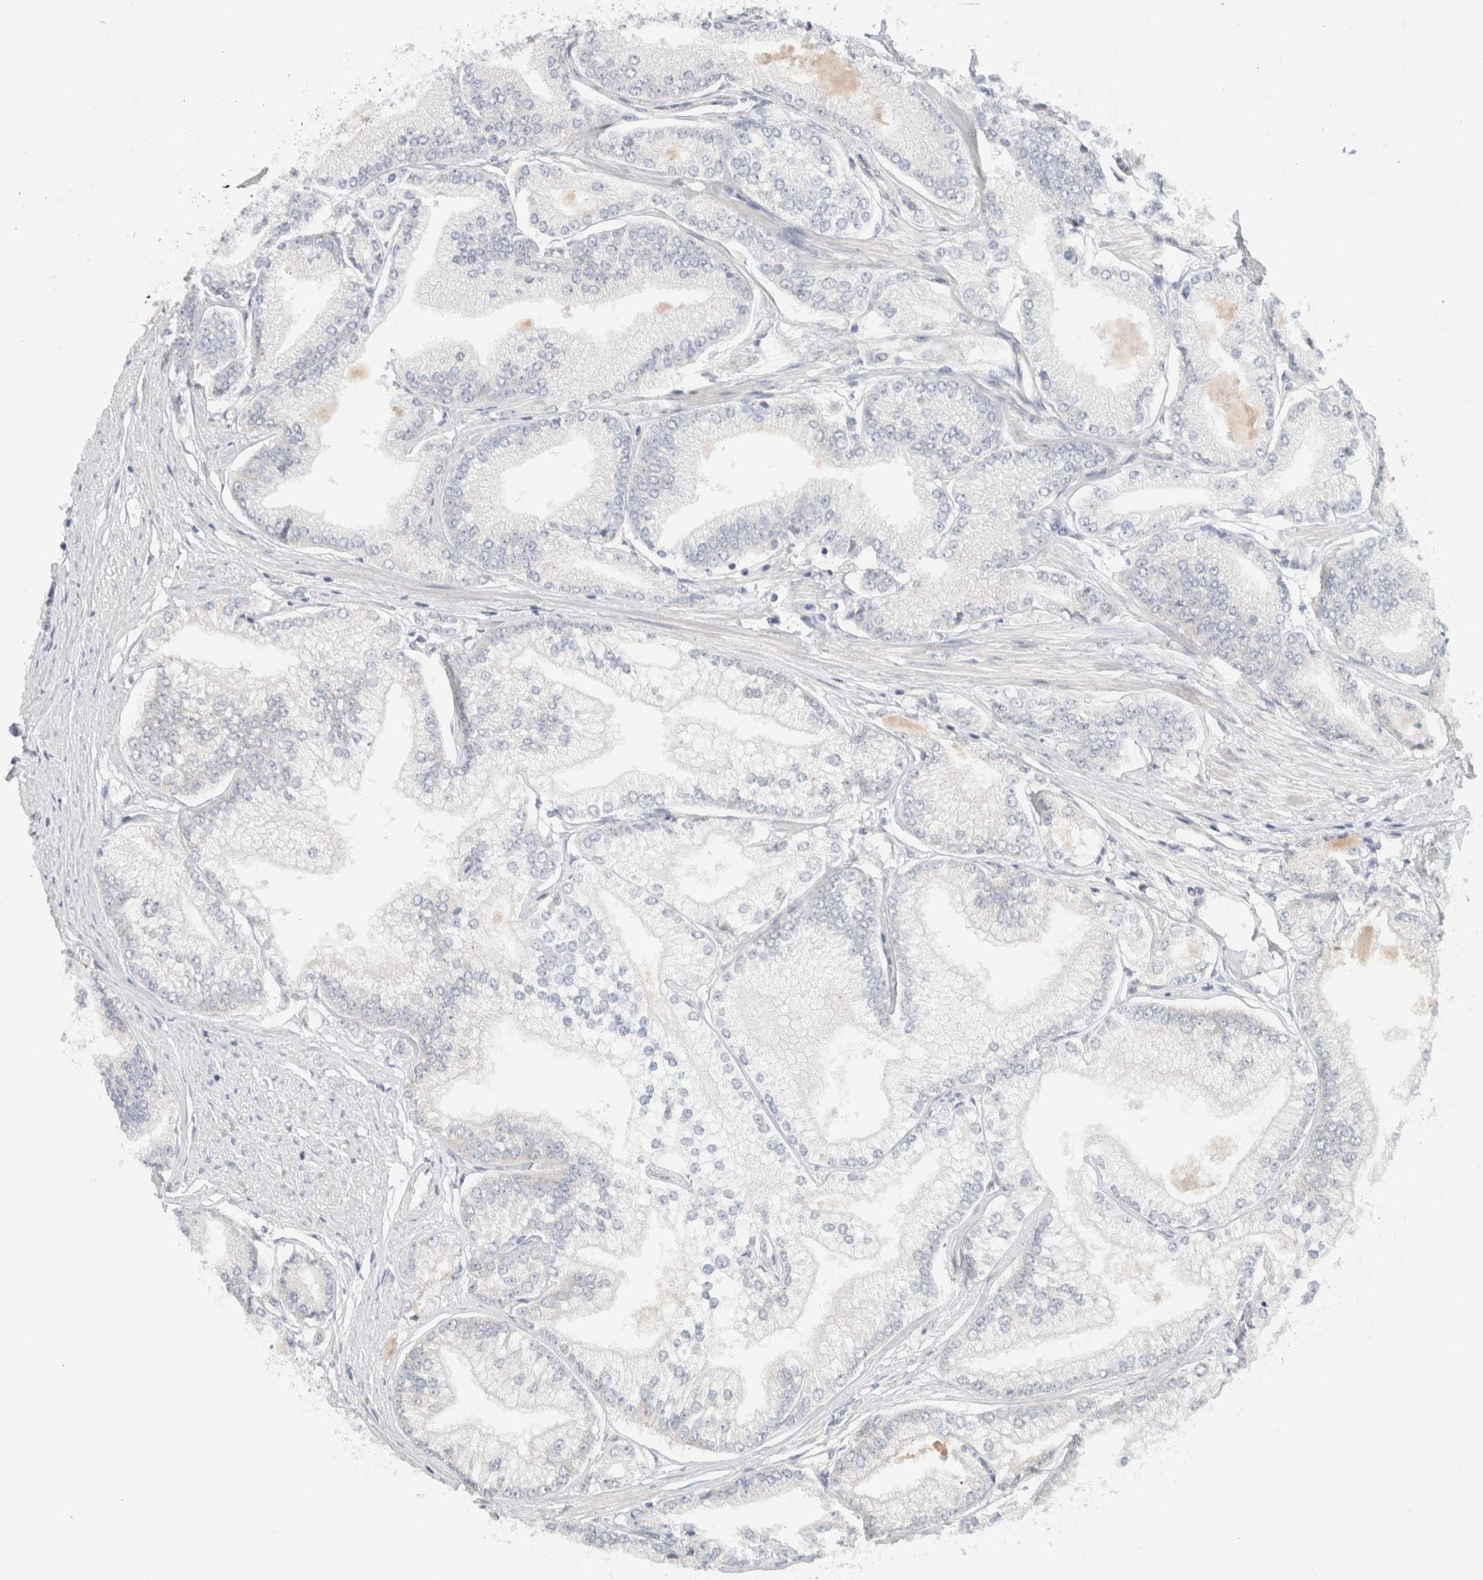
{"staining": {"intensity": "negative", "quantity": "none", "location": "none"}, "tissue": "prostate cancer", "cell_type": "Tumor cells", "image_type": "cancer", "snomed": [{"axis": "morphology", "description": "Adenocarcinoma, Low grade"}, {"axis": "topography", "description": "Prostate"}], "caption": "A high-resolution micrograph shows immunohistochemistry (IHC) staining of prostate cancer, which reveals no significant positivity in tumor cells.", "gene": "SPRTN", "patient": {"sex": "male", "age": 52}}